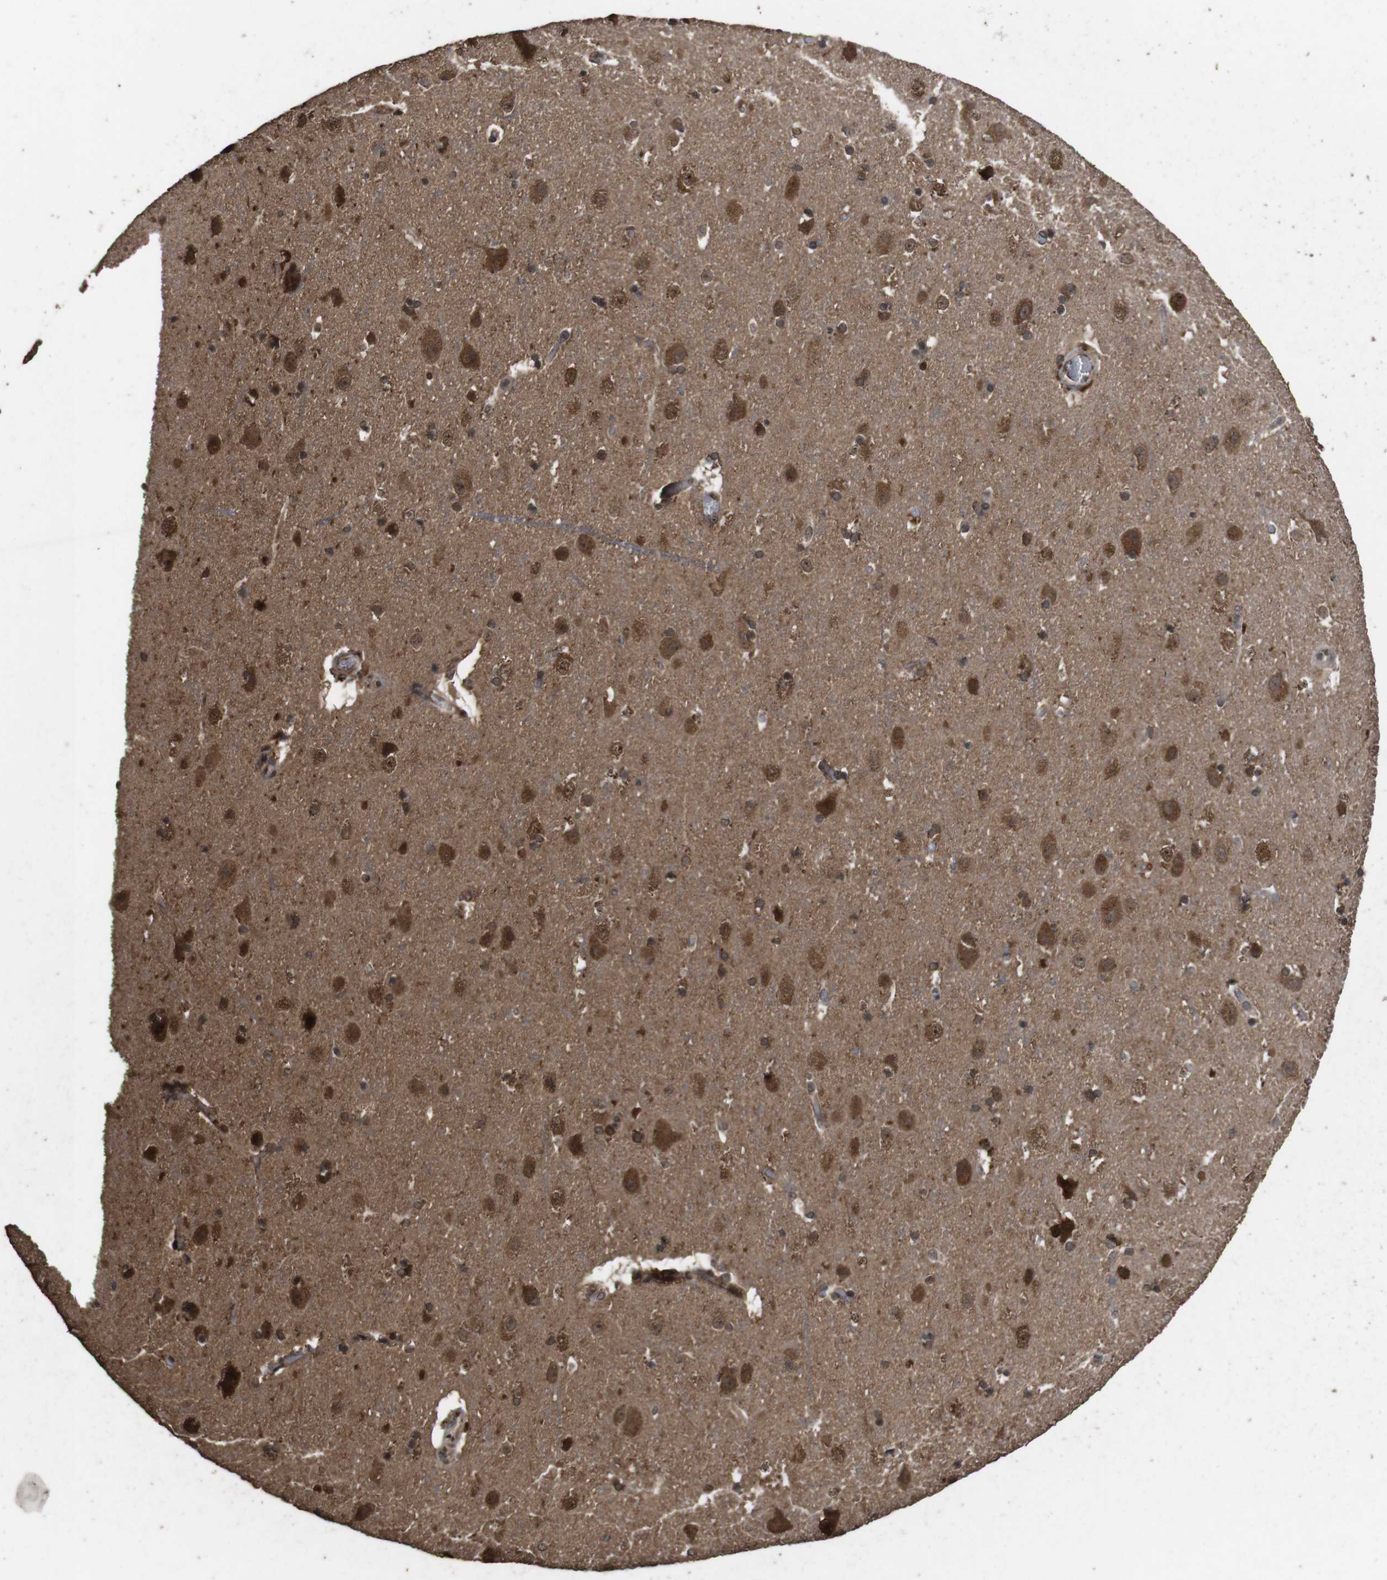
{"staining": {"intensity": "weak", "quantity": ">75%", "location": "cytoplasmic/membranous"}, "tissue": "cerebral cortex", "cell_type": "Endothelial cells", "image_type": "normal", "snomed": [{"axis": "morphology", "description": "Normal tissue, NOS"}, {"axis": "topography", "description": "Cerebral cortex"}], "caption": "Human cerebral cortex stained with a brown dye shows weak cytoplasmic/membranous positive positivity in about >75% of endothelial cells.", "gene": "RRAS2", "patient": {"sex": "male", "age": 45}}